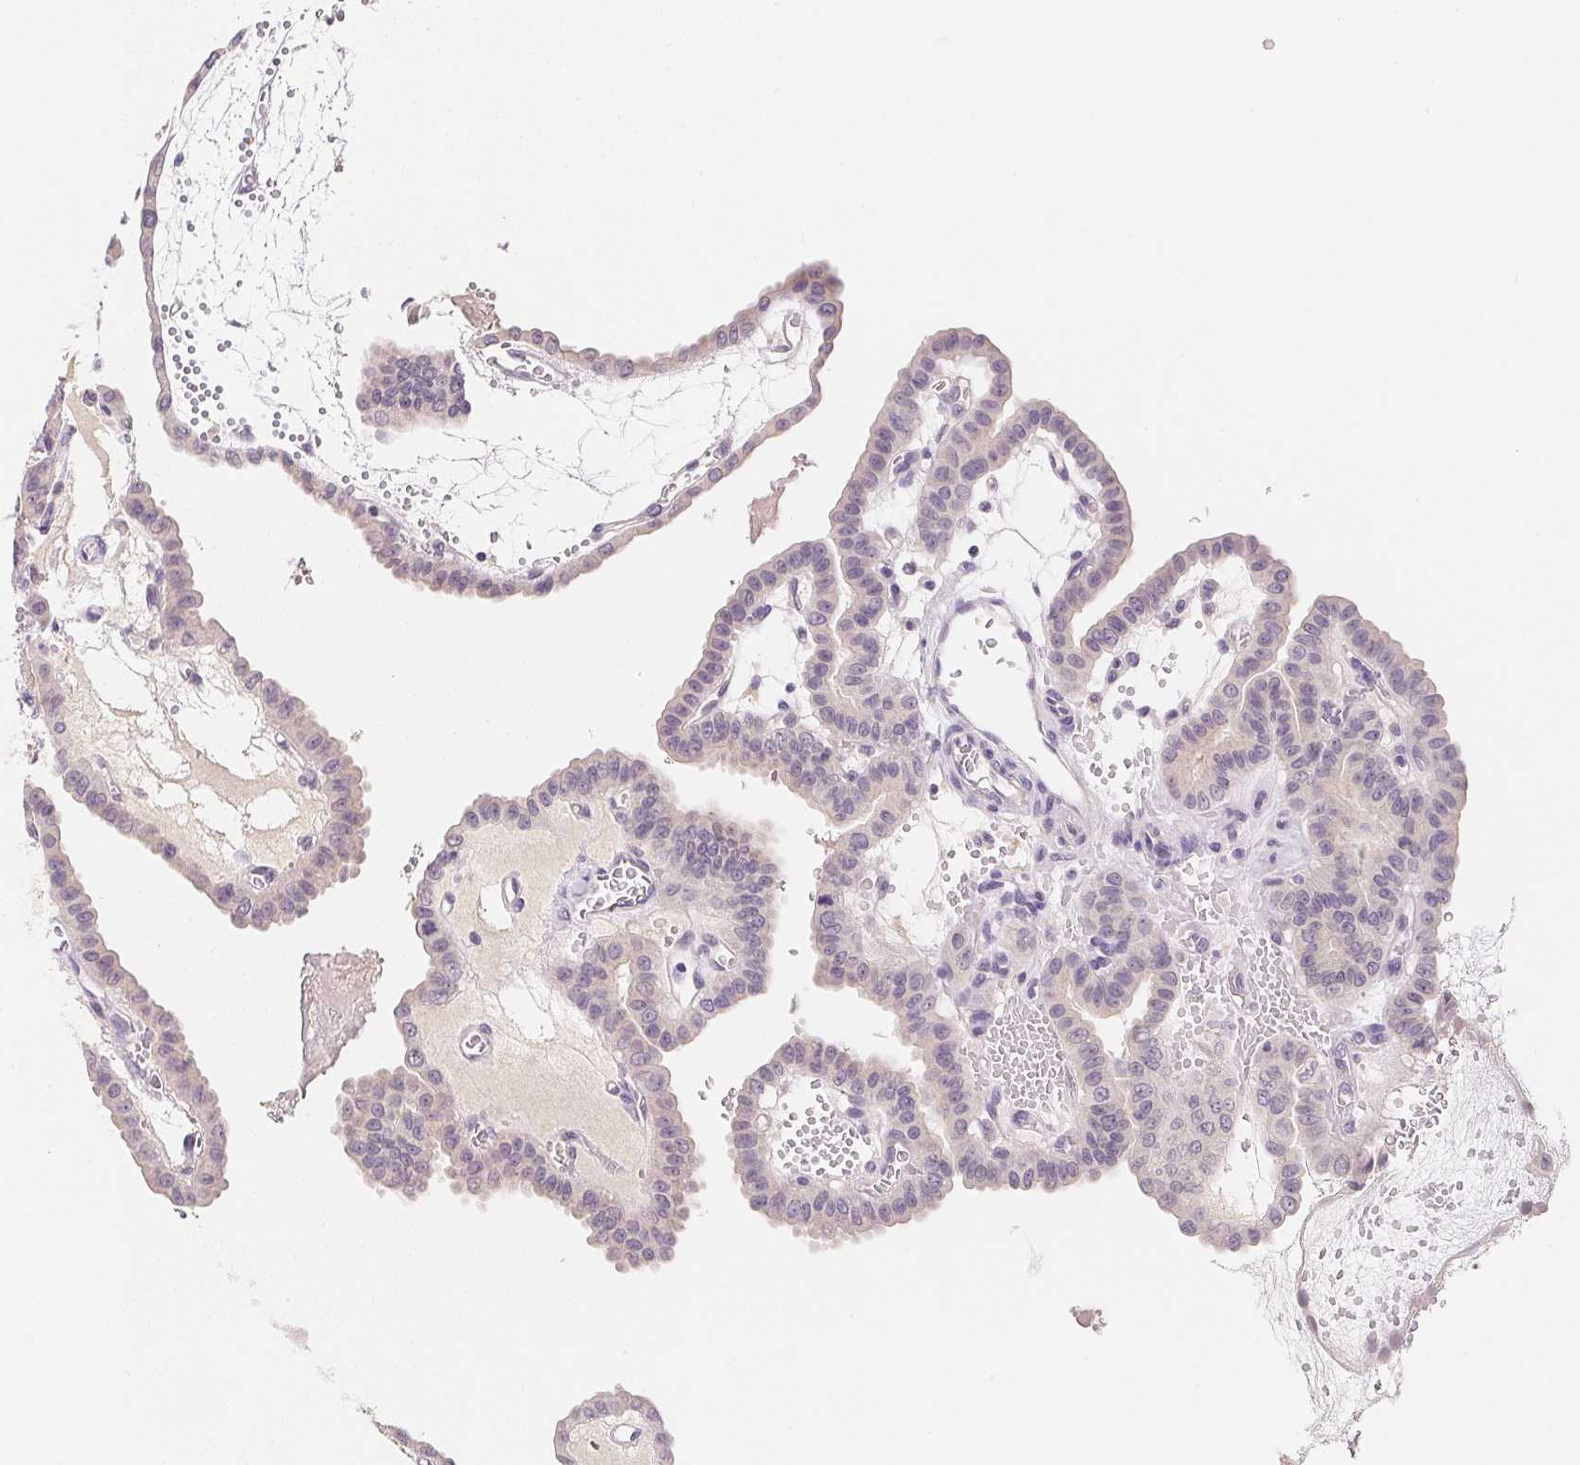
{"staining": {"intensity": "negative", "quantity": "none", "location": "none"}, "tissue": "thyroid cancer", "cell_type": "Tumor cells", "image_type": "cancer", "snomed": [{"axis": "morphology", "description": "Papillary adenocarcinoma, NOS"}, {"axis": "topography", "description": "Thyroid gland"}], "caption": "Tumor cells are negative for protein expression in human thyroid cancer (papillary adenocarcinoma).", "gene": "MCOLN3", "patient": {"sex": "male", "age": 87}}